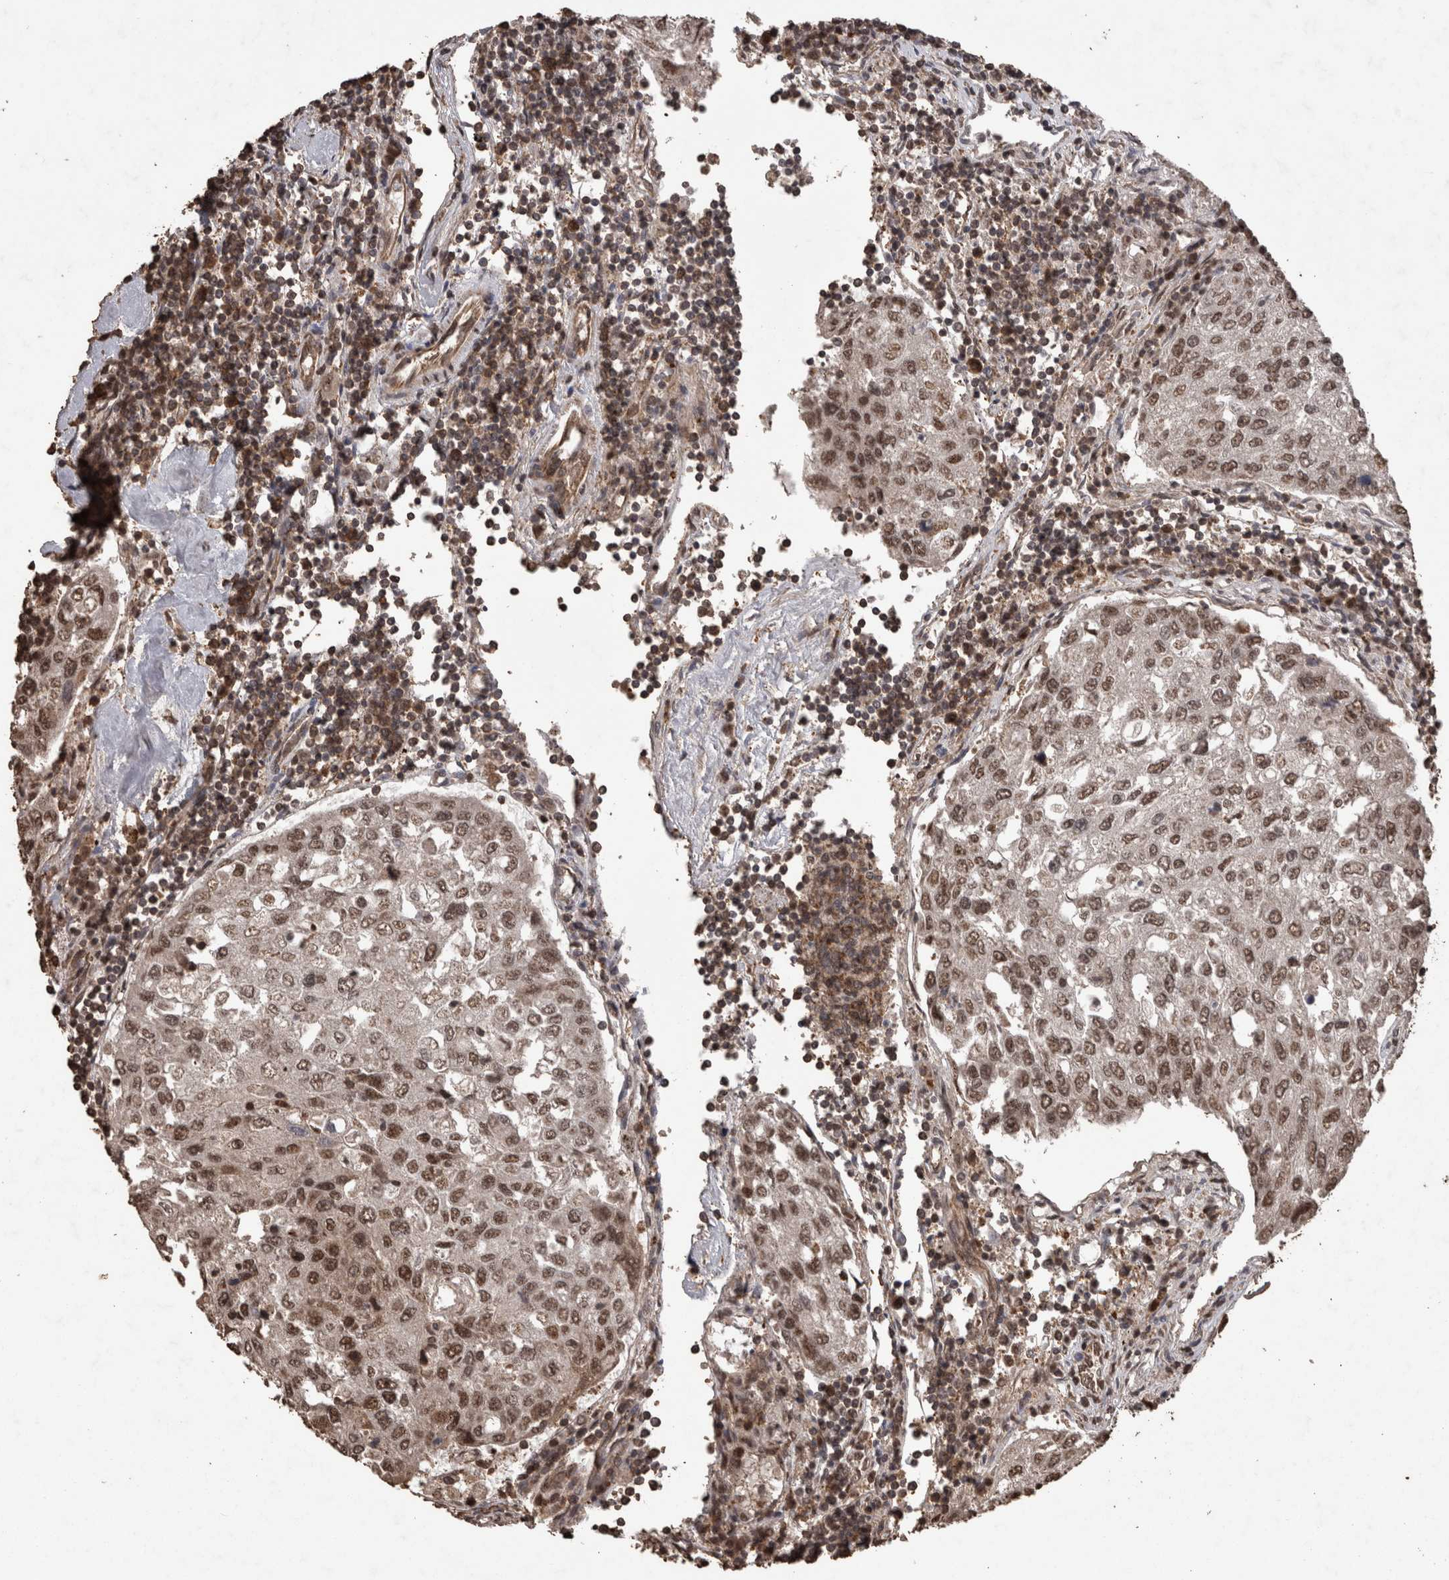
{"staining": {"intensity": "moderate", "quantity": ">75%", "location": "nuclear"}, "tissue": "urothelial cancer", "cell_type": "Tumor cells", "image_type": "cancer", "snomed": [{"axis": "morphology", "description": "Urothelial carcinoma, High grade"}, {"axis": "topography", "description": "Lymph node"}, {"axis": "topography", "description": "Urinary bladder"}], "caption": "Moderate nuclear staining is seen in approximately >75% of tumor cells in urothelial cancer.", "gene": "PINK1", "patient": {"sex": "male", "age": 51}}